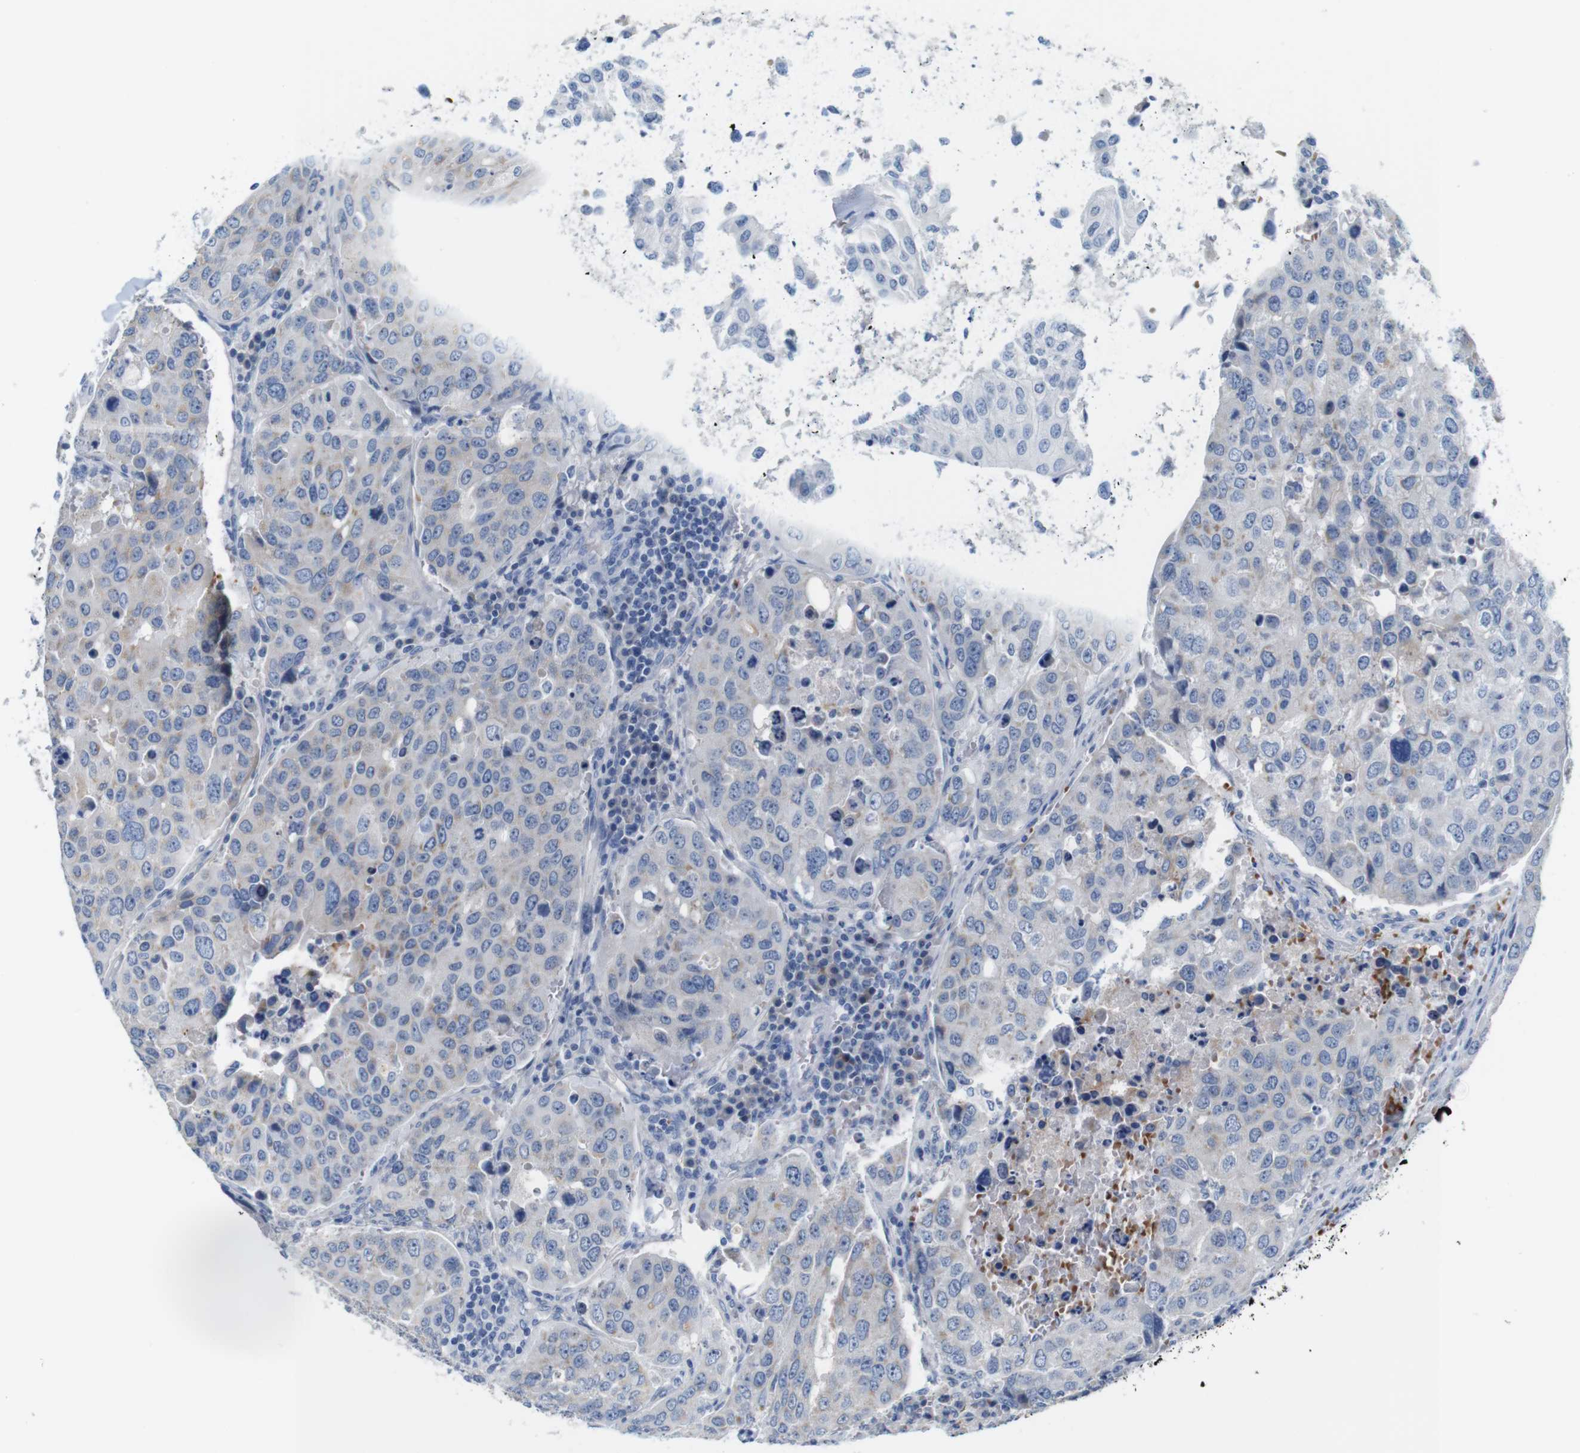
{"staining": {"intensity": "weak", "quantity": "<25%", "location": "cytoplasmic/membranous"}, "tissue": "urothelial cancer", "cell_type": "Tumor cells", "image_type": "cancer", "snomed": [{"axis": "morphology", "description": "Urothelial carcinoma, High grade"}, {"axis": "topography", "description": "Lymph node"}, {"axis": "topography", "description": "Urinary bladder"}], "caption": "This image is of urothelial carcinoma (high-grade) stained with immunohistochemistry (IHC) to label a protein in brown with the nuclei are counter-stained blue. There is no positivity in tumor cells.", "gene": "IGSF8", "patient": {"sex": "male", "age": 51}}